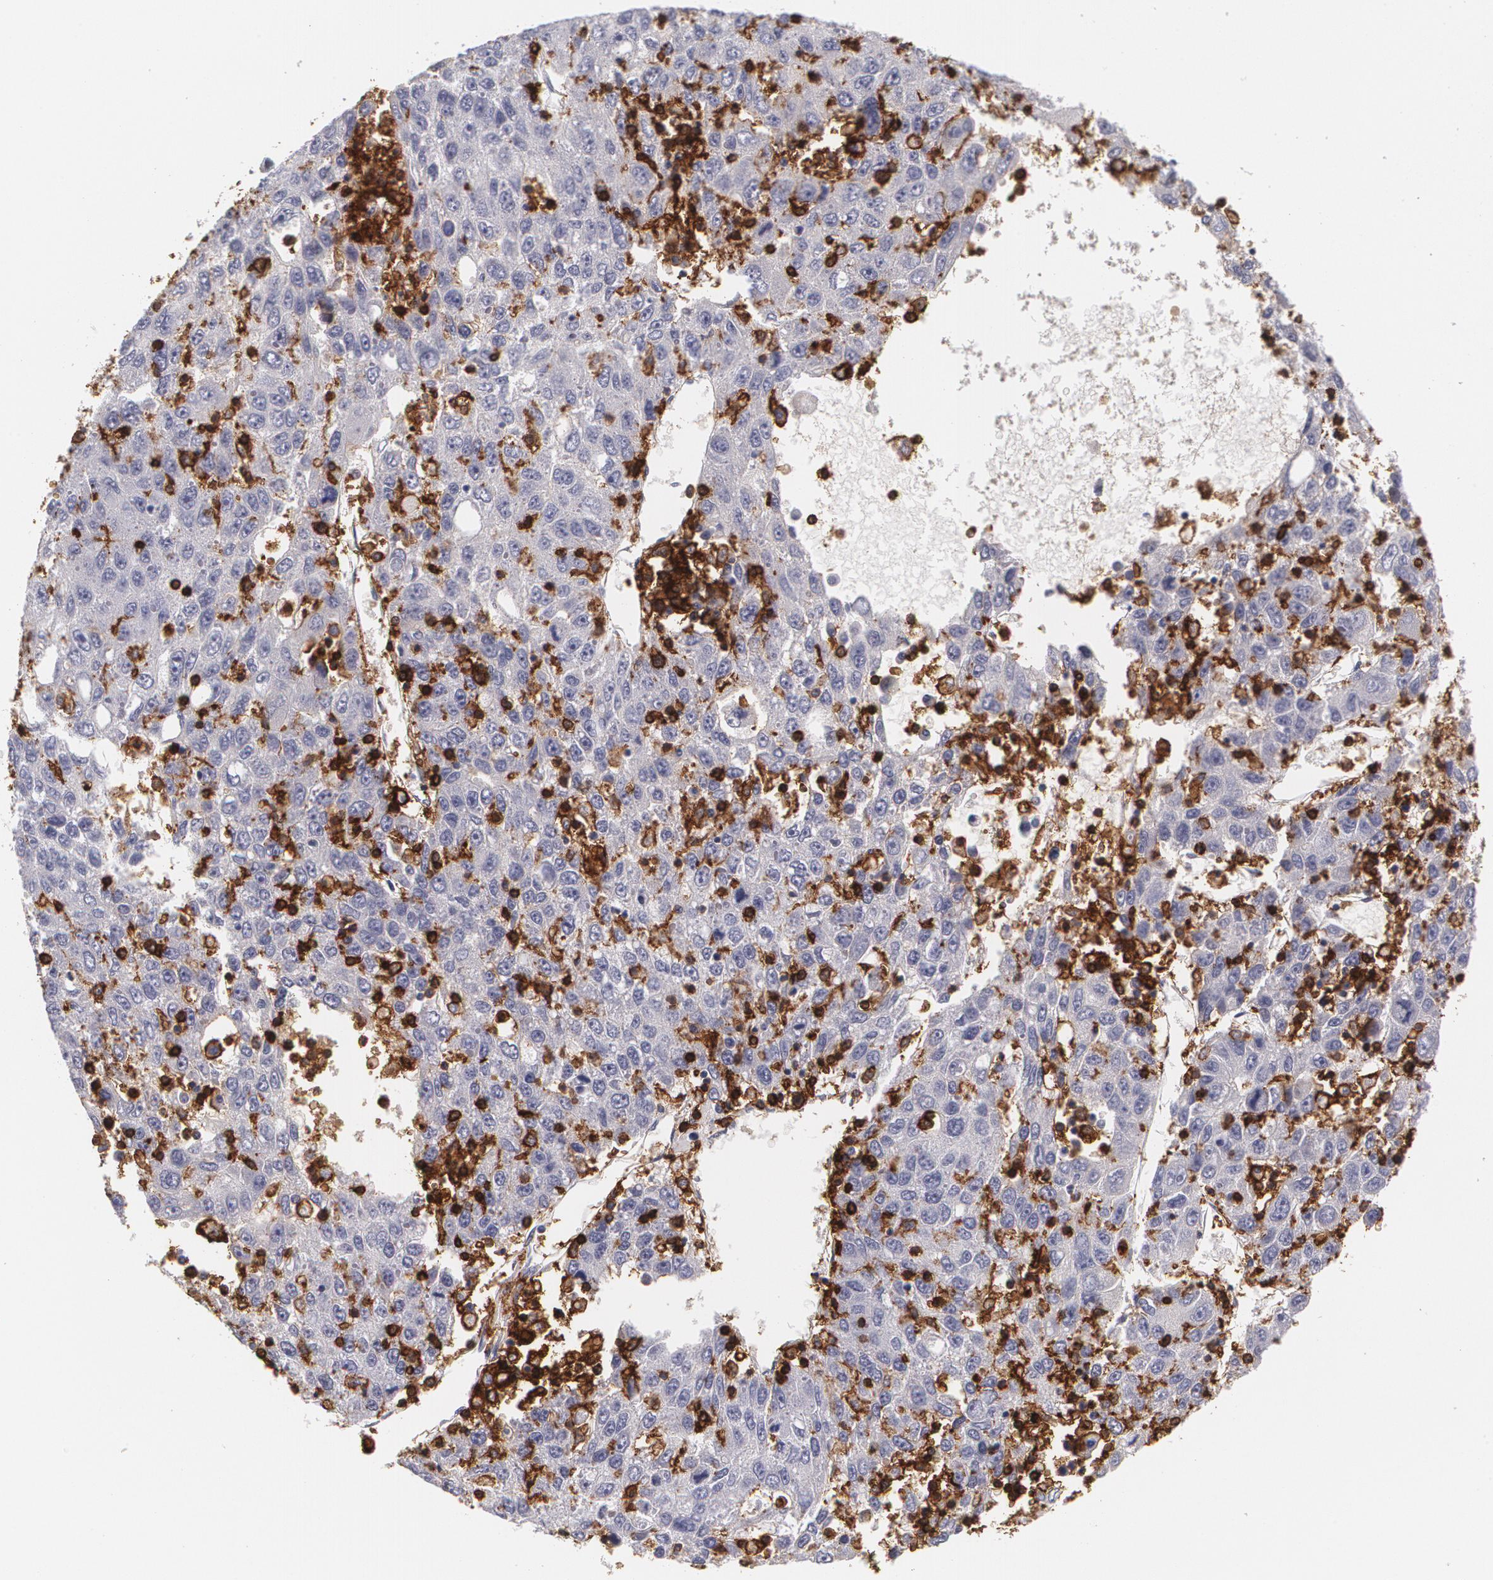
{"staining": {"intensity": "negative", "quantity": "none", "location": "none"}, "tissue": "liver cancer", "cell_type": "Tumor cells", "image_type": "cancer", "snomed": [{"axis": "morphology", "description": "Carcinoma, Hepatocellular, NOS"}, {"axis": "topography", "description": "Liver"}], "caption": "Histopathology image shows no significant protein staining in tumor cells of liver cancer (hepatocellular carcinoma).", "gene": "PTPRC", "patient": {"sex": "male", "age": 49}}